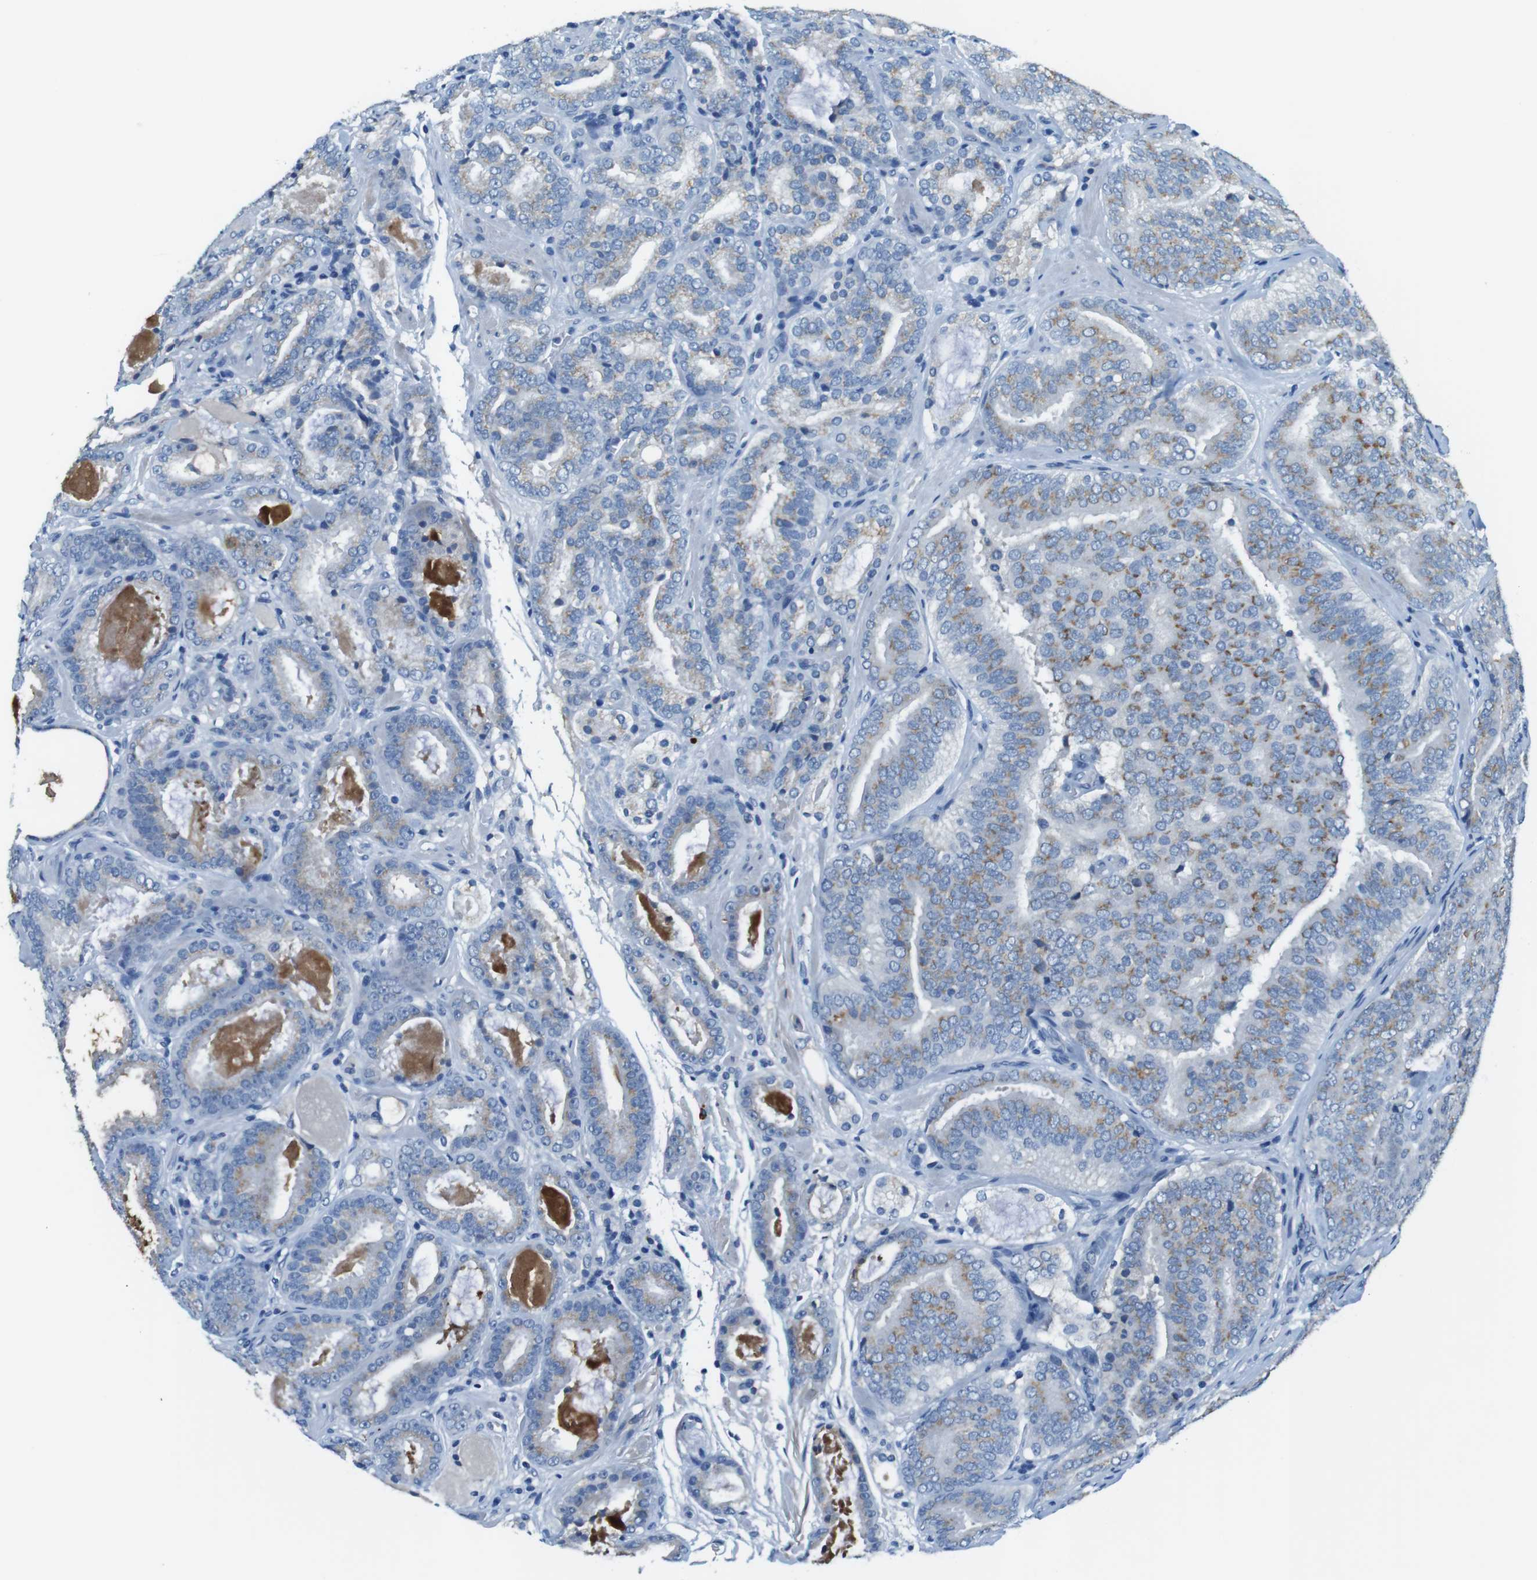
{"staining": {"intensity": "weak", "quantity": ">75%", "location": "cytoplasmic/membranous"}, "tissue": "prostate cancer", "cell_type": "Tumor cells", "image_type": "cancer", "snomed": [{"axis": "morphology", "description": "Adenocarcinoma, Low grade"}, {"axis": "topography", "description": "Prostate"}], "caption": "This histopathology image demonstrates prostate cancer stained with immunohistochemistry (IHC) to label a protein in brown. The cytoplasmic/membranous of tumor cells show weak positivity for the protein. Nuclei are counter-stained blue.", "gene": "SLC35A3", "patient": {"sex": "male", "age": 69}}